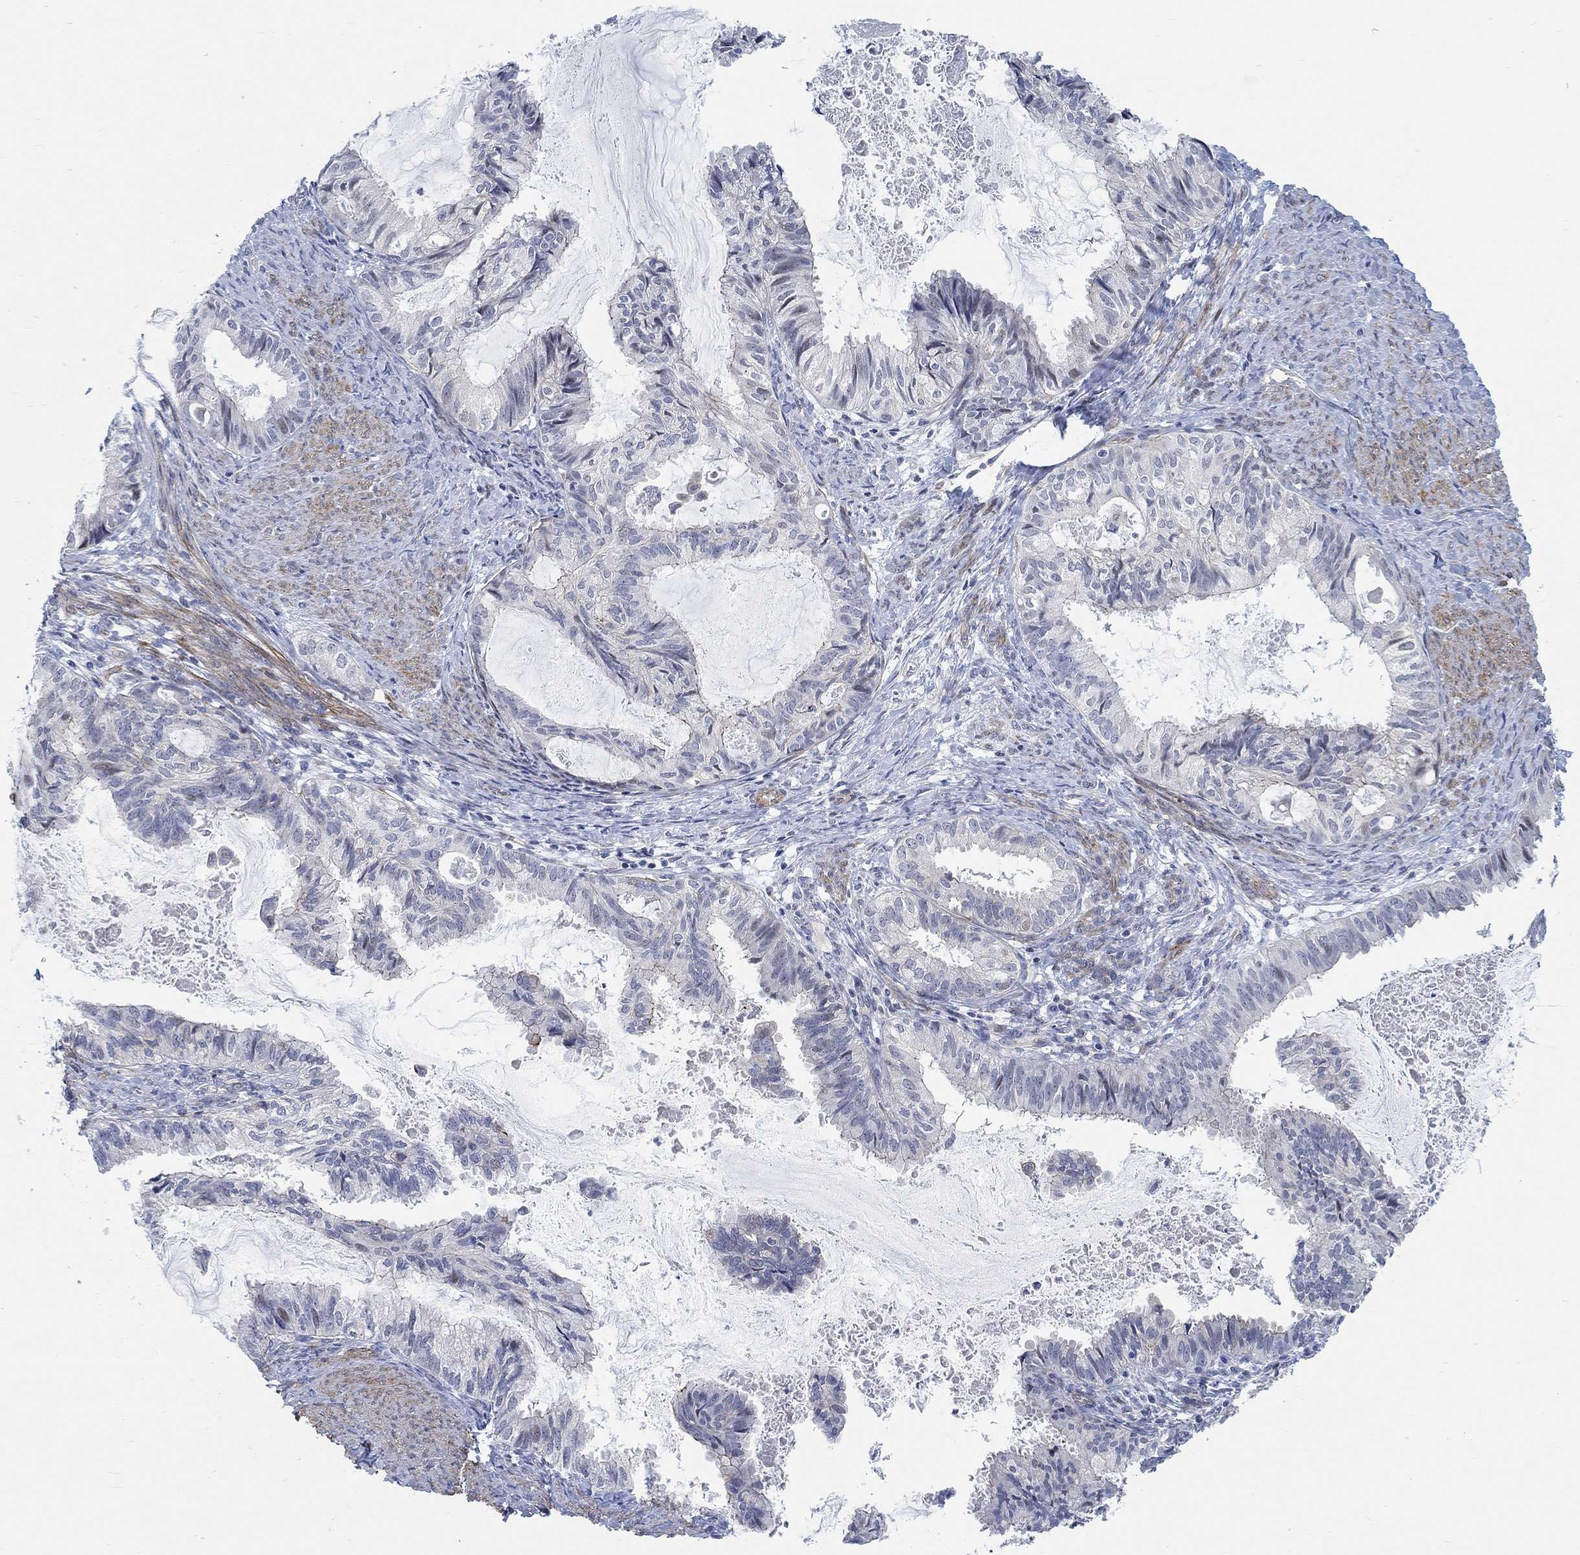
{"staining": {"intensity": "weak", "quantity": "<25%", "location": "nuclear"}, "tissue": "endometrial cancer", "cell_type": "Tumor cells", "image_type": "cancer", "snomed": [{"axis": "morphology", "description": "Adenocarcinoma, NOS"}, {"axis": "topography", "description": "Endometrium"}], "caption": "This is an immunohistochemistry (IHC) histopathology image of endometrial cancer. There is no positivity in tumor cells.", "gene": "KCNH8", "patient": {"sex": "female", "age": 86}}